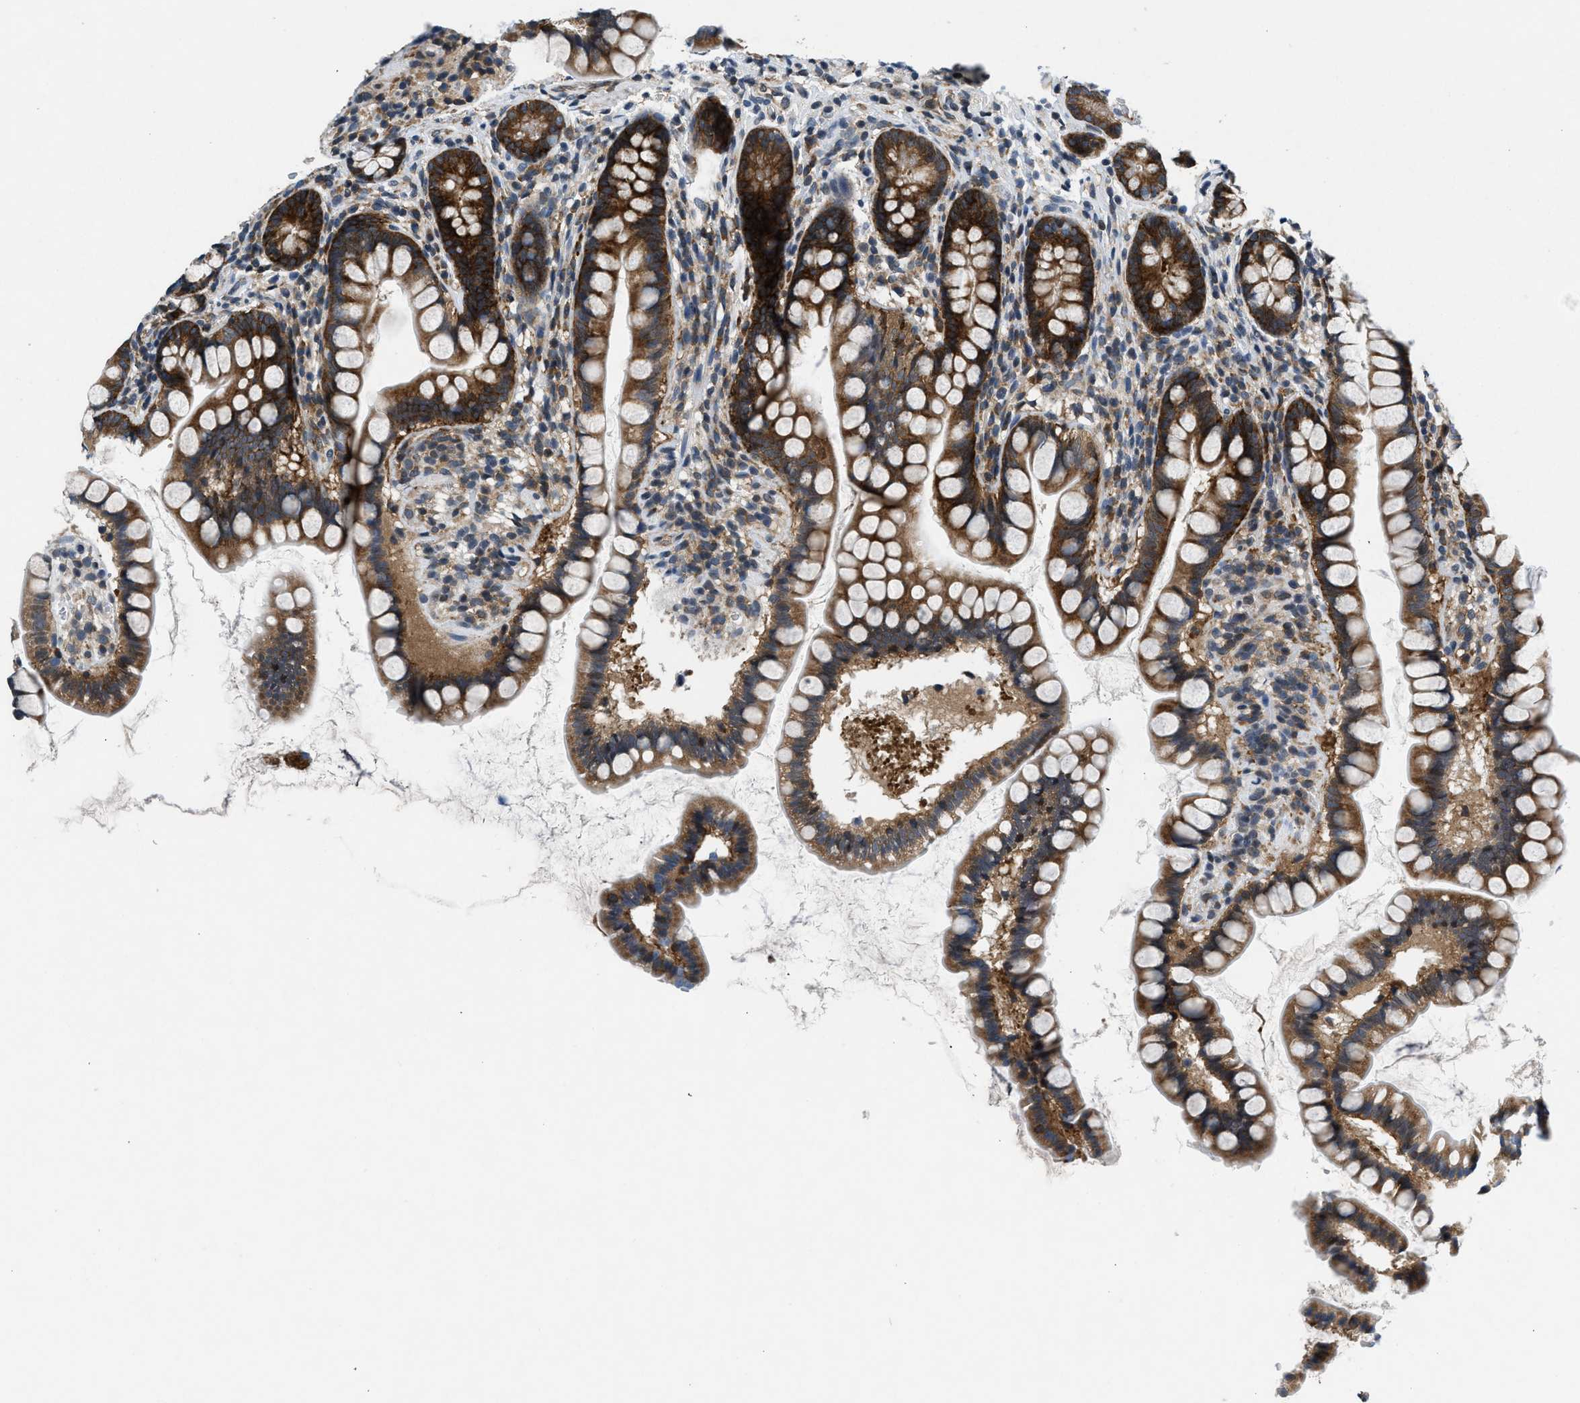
{"staining": {"intensity": "strong", "quantity": ">75%", "location": "cytoplasmic/membranous"}, "tissue": "small intestine", "cell_type": "Glandular cells", "image_type": "normal", "snomed": [{"axis": "morphology", "description": "Normal tissue, NOS"}, {"axis": "topography", "description": "Small intestine"}], "caption": "A brown stain labels strong cytoplasmic/membranous positivity of a protein in glandular cells of unremarkable small intestine.", "gene": "PA2G4", "patient": {"sex": "female", "age": 84}}